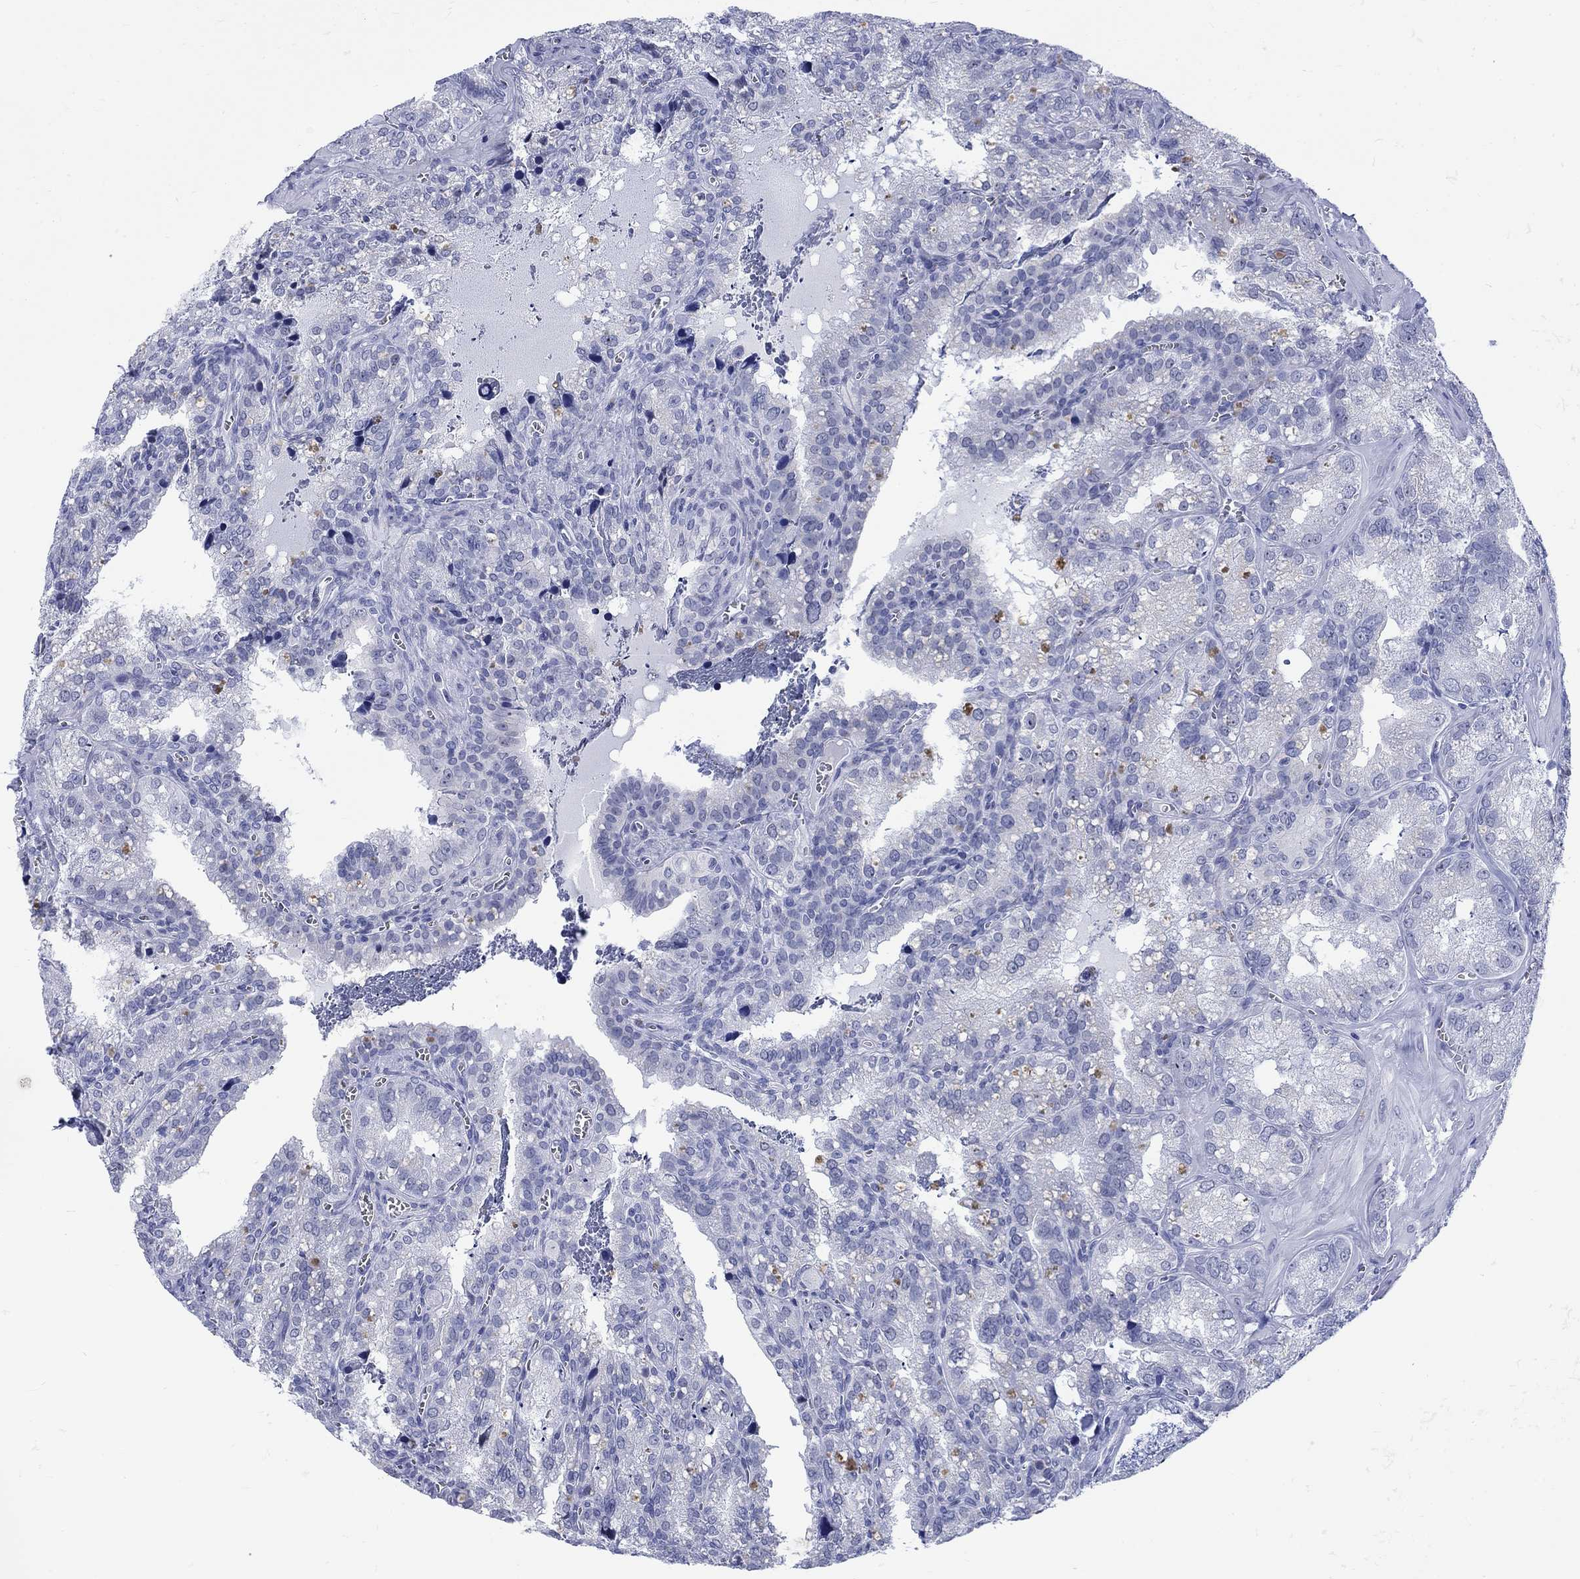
{"staining": {"intensity": "negative", "quantity": "none", "location": "none"}, "tissue": "seminal vesicle", "cell_type": "Glandular cells", "image_type": "normal", "snomed": [{"axis": "morphology", "description": "Normal tissue, NOS"}, {"axis": "topography", "description": "Seminal veicle"}], "caption": "DAB immunohistochemical staining of unremarkable human seminal vesicle reveals no significant positivity in glandular cells.", "gene": "KRT76", "patient": {"sex": "male", "age": 57}}